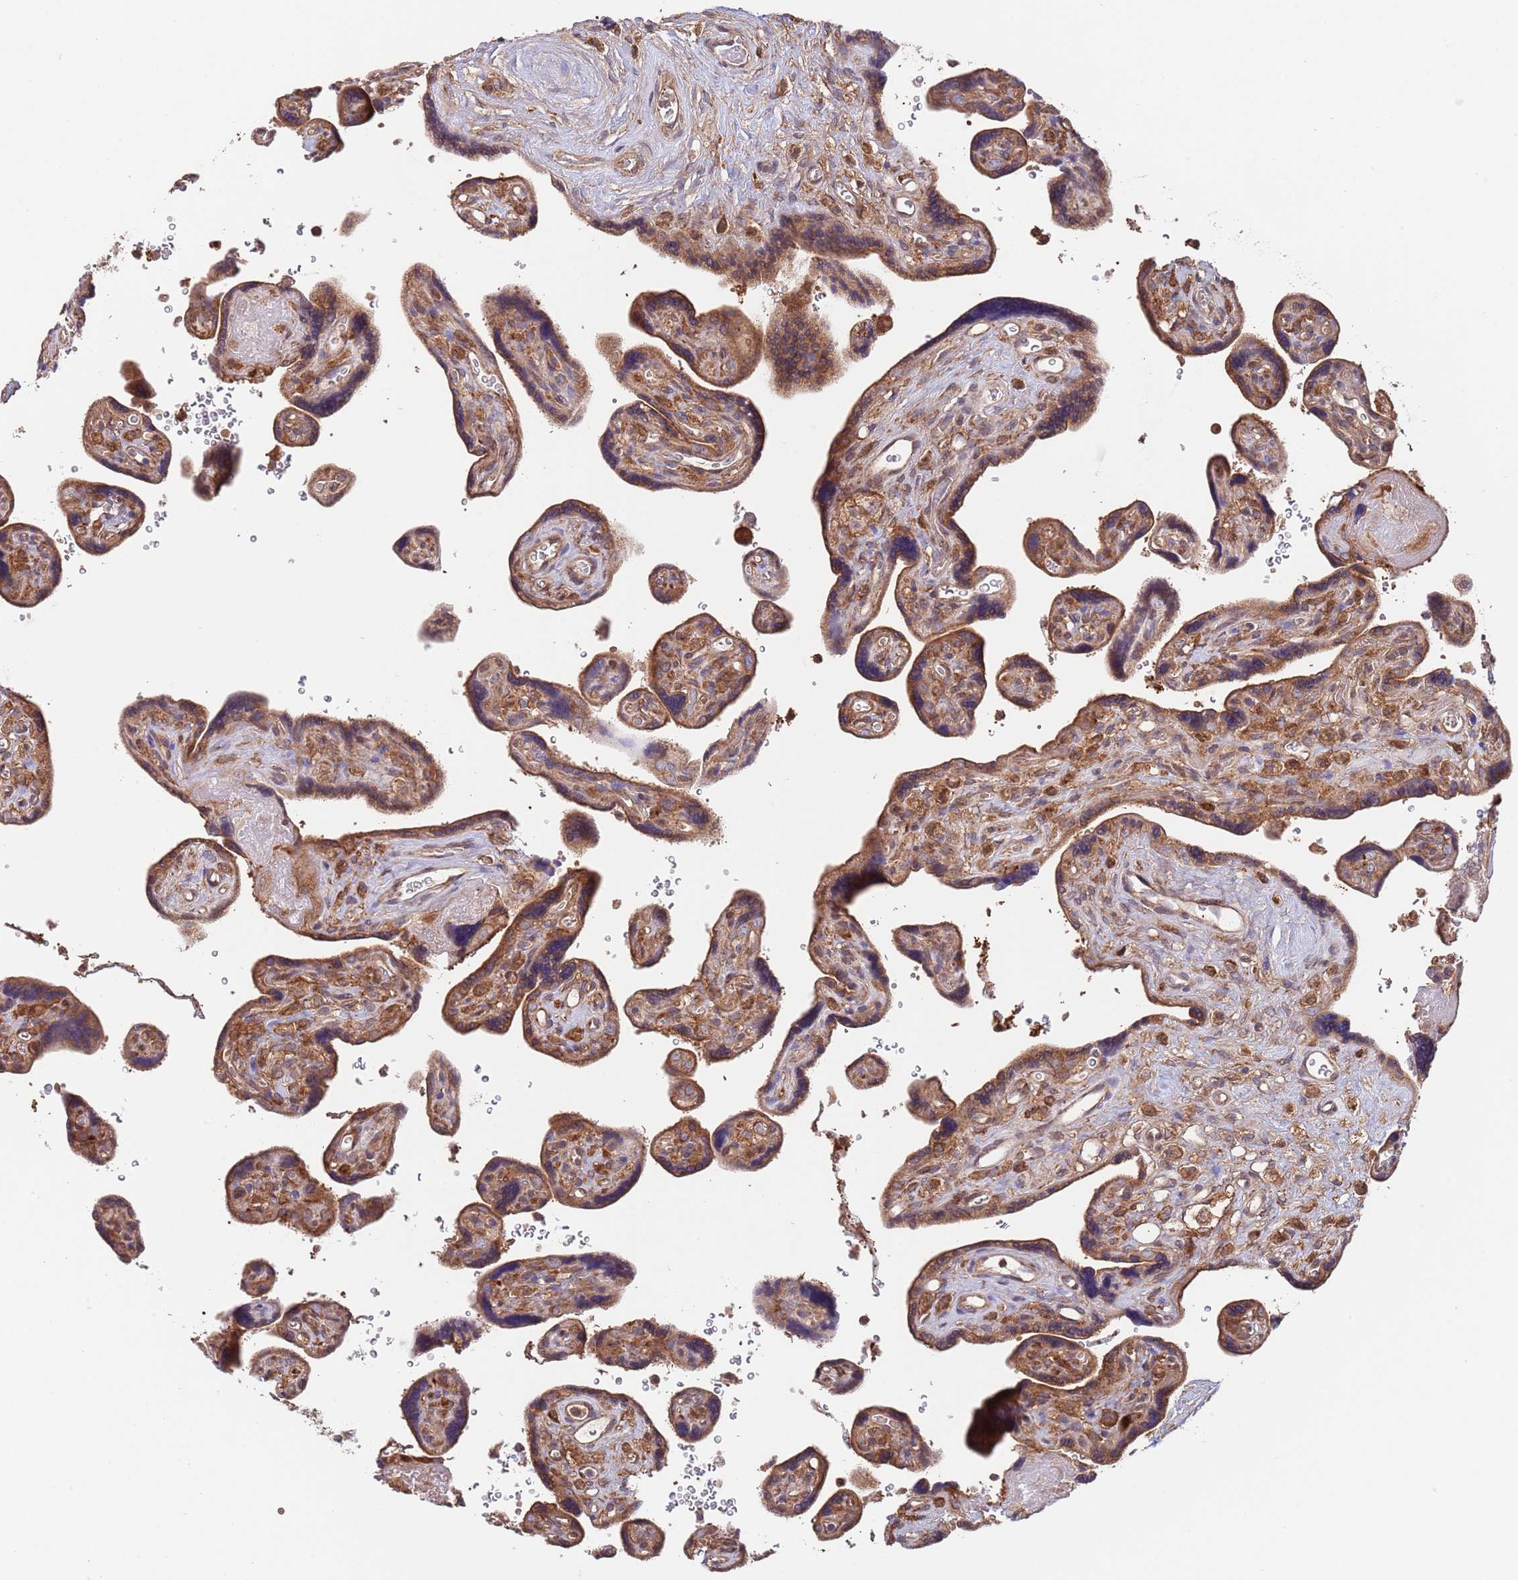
{"staining": {"intensity": "moderate", "quantity": ">75%", "location": "cytoplasmic/membranous,nuclear"}, "tissue": "placenta", "cell_type": "Decidual cells", "image_type": "normal", "snomed": [{"axis": "morphology", "description": "Normal tissue, NOS"}, {"axis": "topography", "description": "Placenta"}], "caption": "Immunohistochemistry histopathology image of normal placenta: human placenta stained using immunohistochemistry (IHC) displays medium levels of moderate protein expression localized specifically in the cytoplasmic/membranous,nuclear of decidual cells, appearing as a cytoplasmic/membranous,nuclear brown color.", "gene": "RNF19B", "patient": {"sex": "female", "age": 39}}